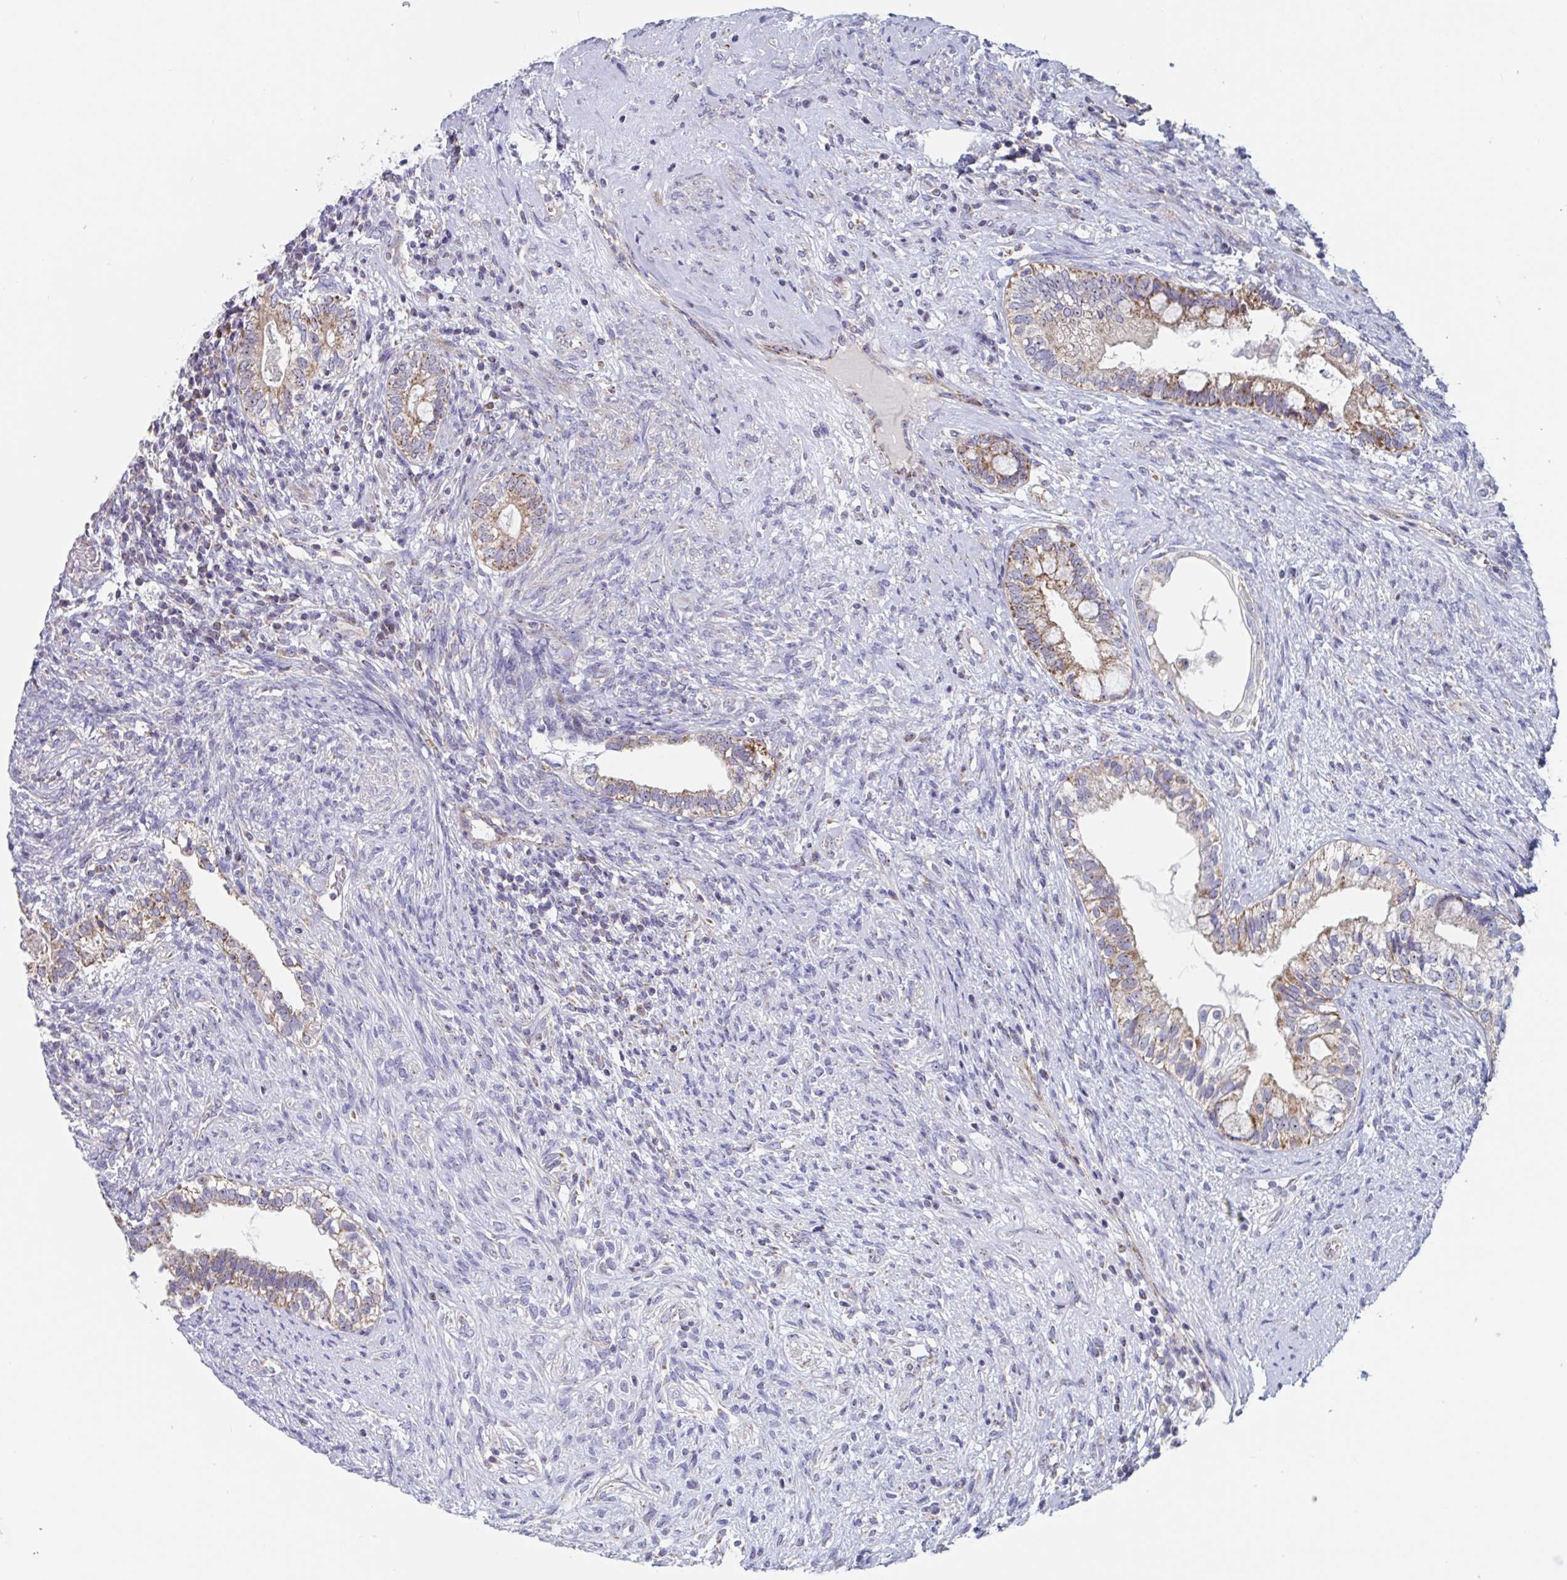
{"staining": {"intensity": "moderate", "quantity": "25%-75%", "location": "cytoplasmic/membranous,nuclear"}, "tissue": "testis cancer", "cell_type": "Tumor cells", "image_type": "cancer", "snomed": [{"axis": "morphology", "description": "Seminoma, NOS"}, {"axis": "morphology", "description": "Carcinoma, Embryonal, NOS"}, {"axis": "topography", "description": "Testis"}], "caption": "This is a histology image of IHC staining of testis seminoma, which shows moderate expression in the cytoplasmic/membranous and nuclear of tumor cells.", "gene": "MRPL53", "patient": {"sex": "male", "age": 41}}